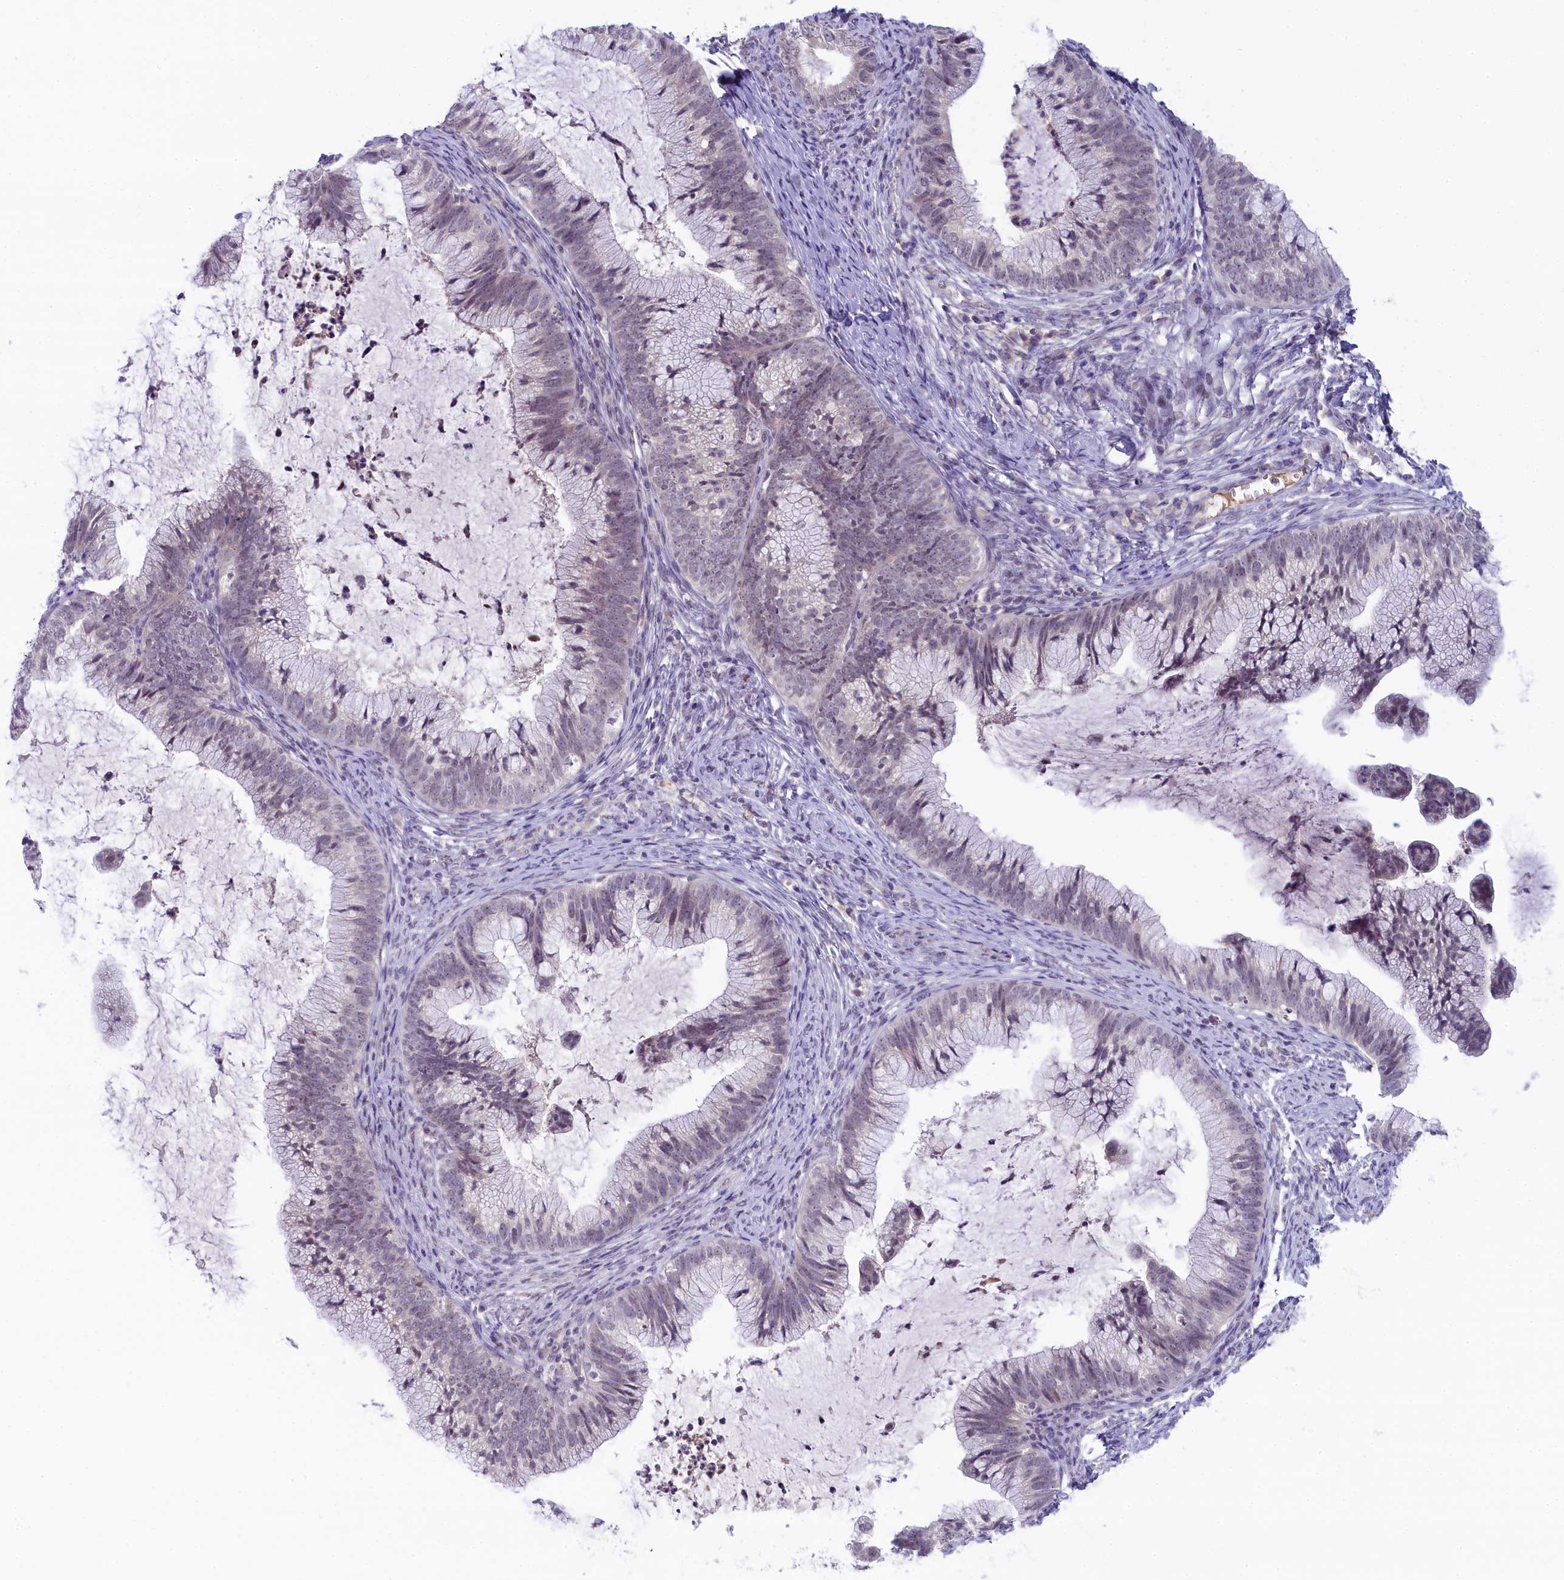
{"staining": {"intensity": "weak", "quantity": "25%-75%", "location": "nuclear"}, "tissue": "cervical cancer", "cell_type": "Tumor cells", "image_type": "cancer", "snomed": [{"axis": "morphology", "description": "Adenocarcinoma, NOS"}, {"axis": "topography", "description": "Cervix"}], "caption": "Protein staining of cervical cancer (adenocarcinoma) tissue shows weak nuclear staining in approximately 25%-75% of tumor cells.", "gene": "CRAMP1", "patient": {"sex": "female", "age": 36}}